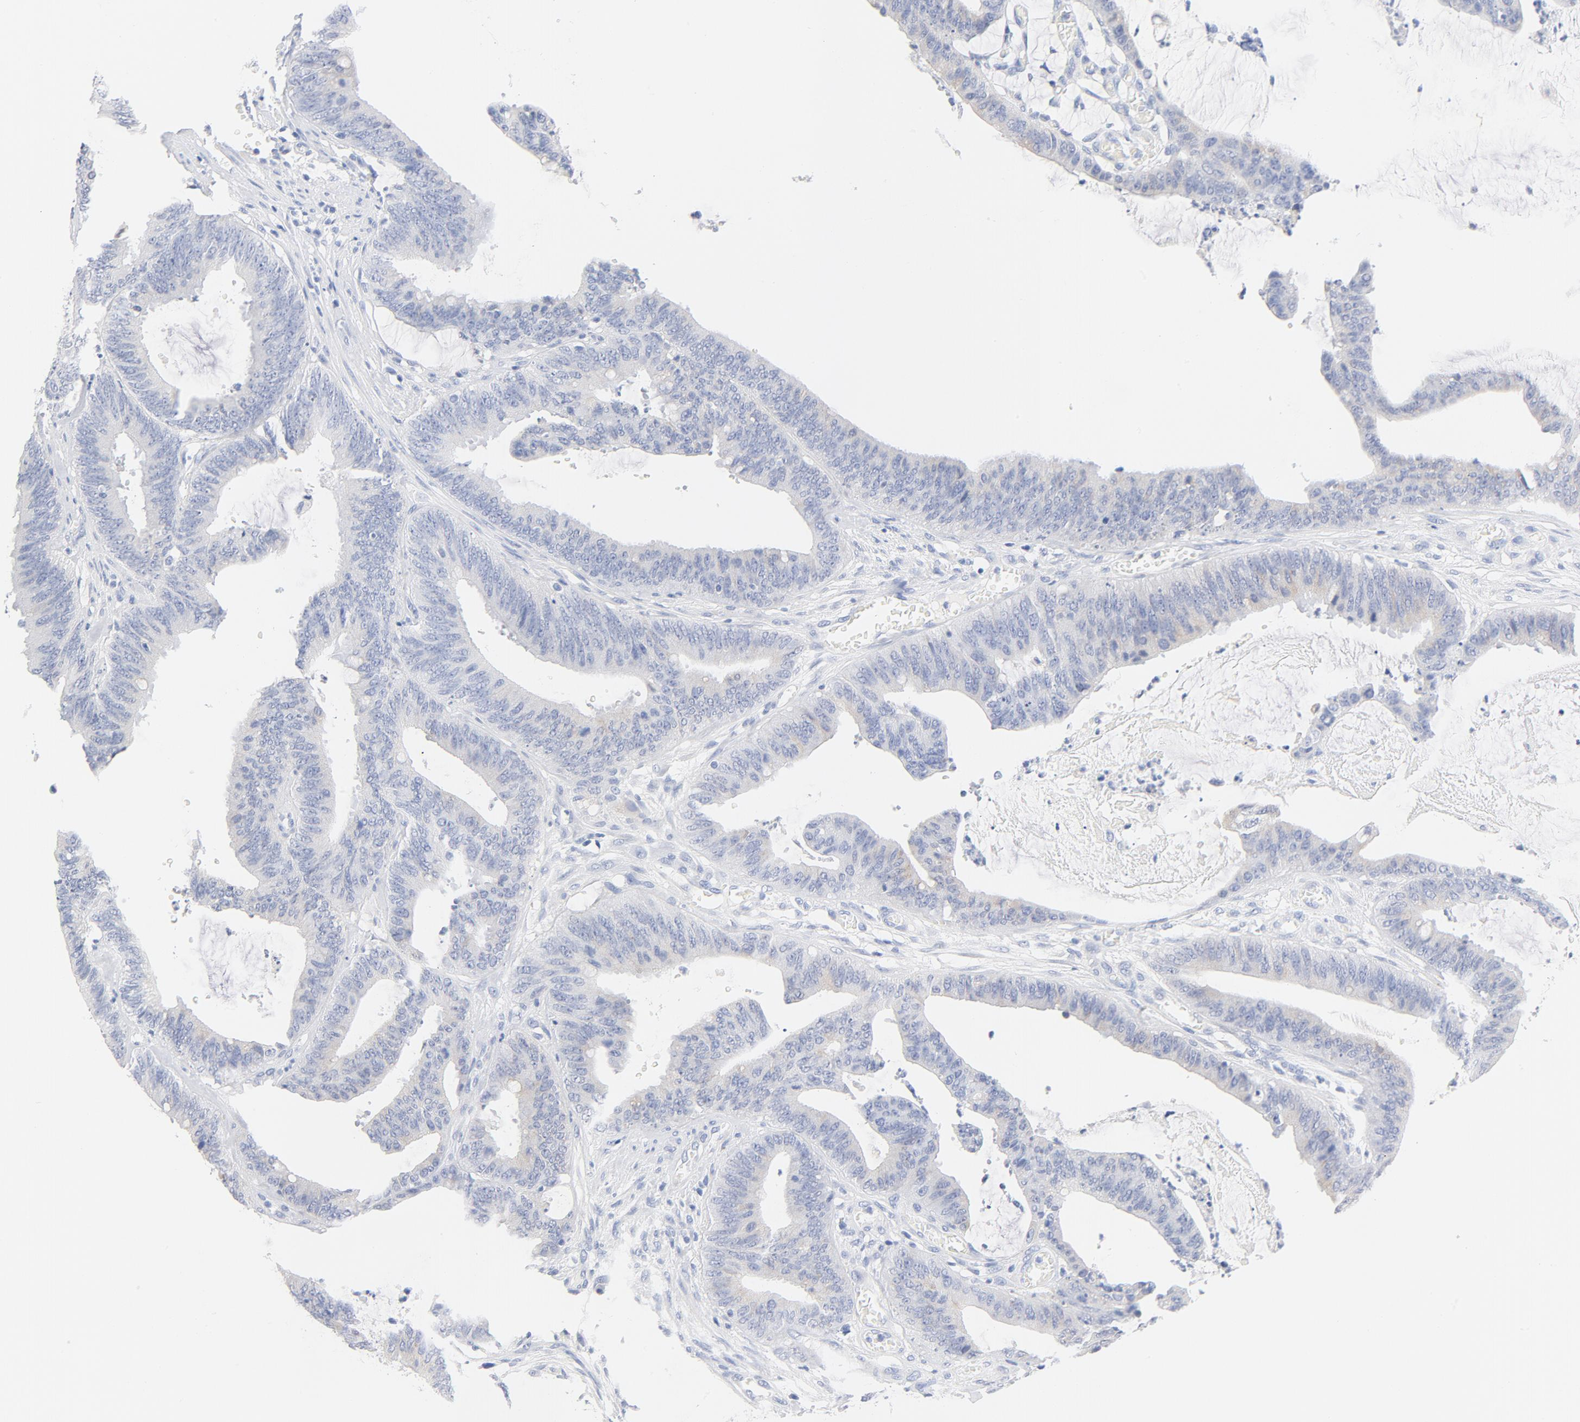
{"staining": {"intensity": "negative", "quantity": "none", "location": "none"}, "tissue": "colorectal cancer", "cell_type": "Tumor cells", "image_type": "cancer", "snomed": [{"axis": "morphology", "description": "Adenocarcinoma, NOS"}, {"axis": "topography", "description": "Rectum"}], "caption": "High power microscopy micrograph of an immunohistochemistry (IHC) micrograph of colorectal cancer (adenocarcinoma), revealing no significant positivity in tumor cells. (Brightfield microscopy of DAB IHC at high magnification).", "gene": "FGFR3", "patient": {"sex": "female", "age": 66}}